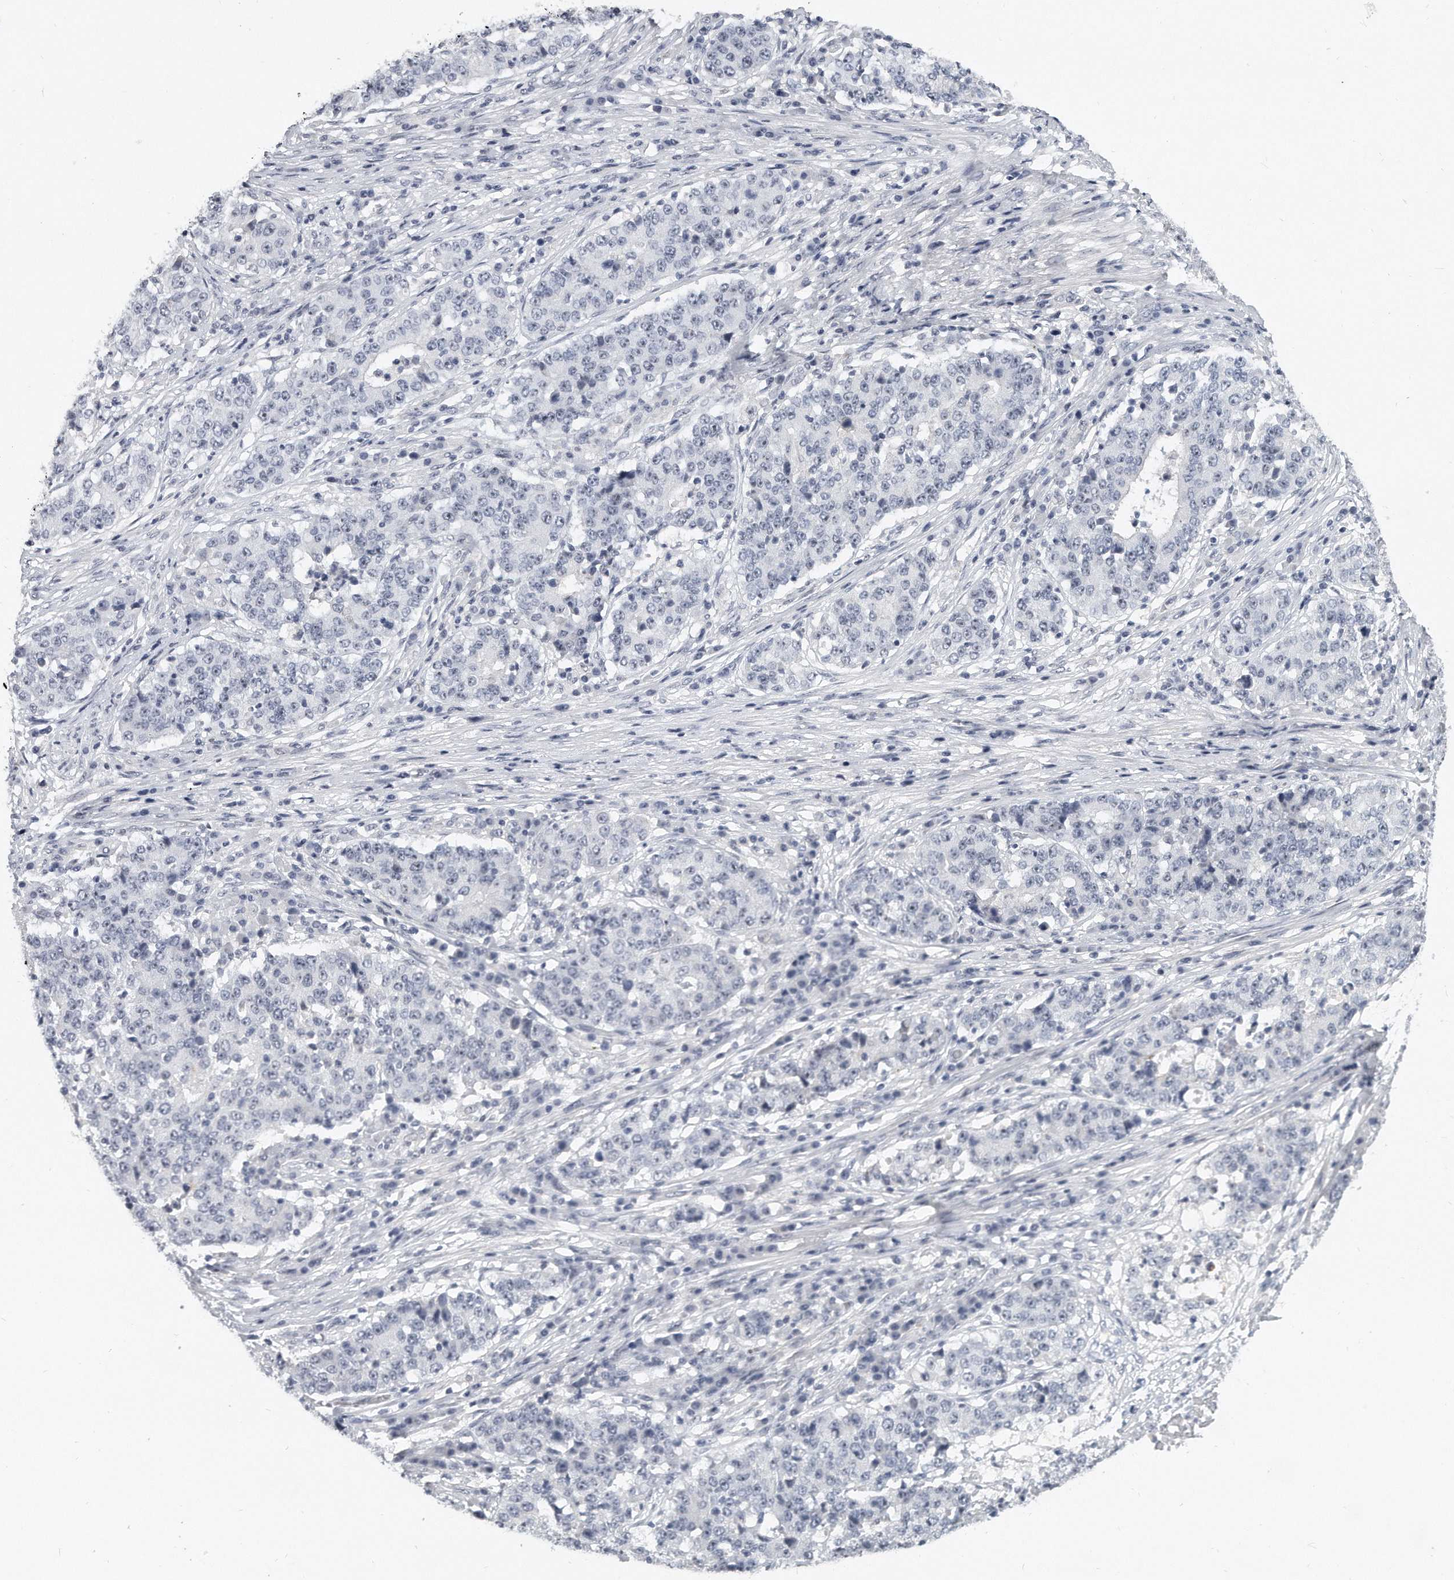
{"staining": {"intensity": "negative", "quantity": "none", "location": "none"}, "tissue": "stomach cancer", "cell_type": "Tumor cells", "image_type": "cancer", "snomed": [{"axis": "morphology", "description": "Adenocarcinoma, NOS"}, {"axis": "topography", "description": "Stomach"}], "caption": "IHC micrograph of human stomach cancer (adenocarcinoma) stained for a protein (brown), which exhibits no staining in tumor cells.", "gene": "TFCP2L1", "patient": {"sex": "male", "age": 59}}